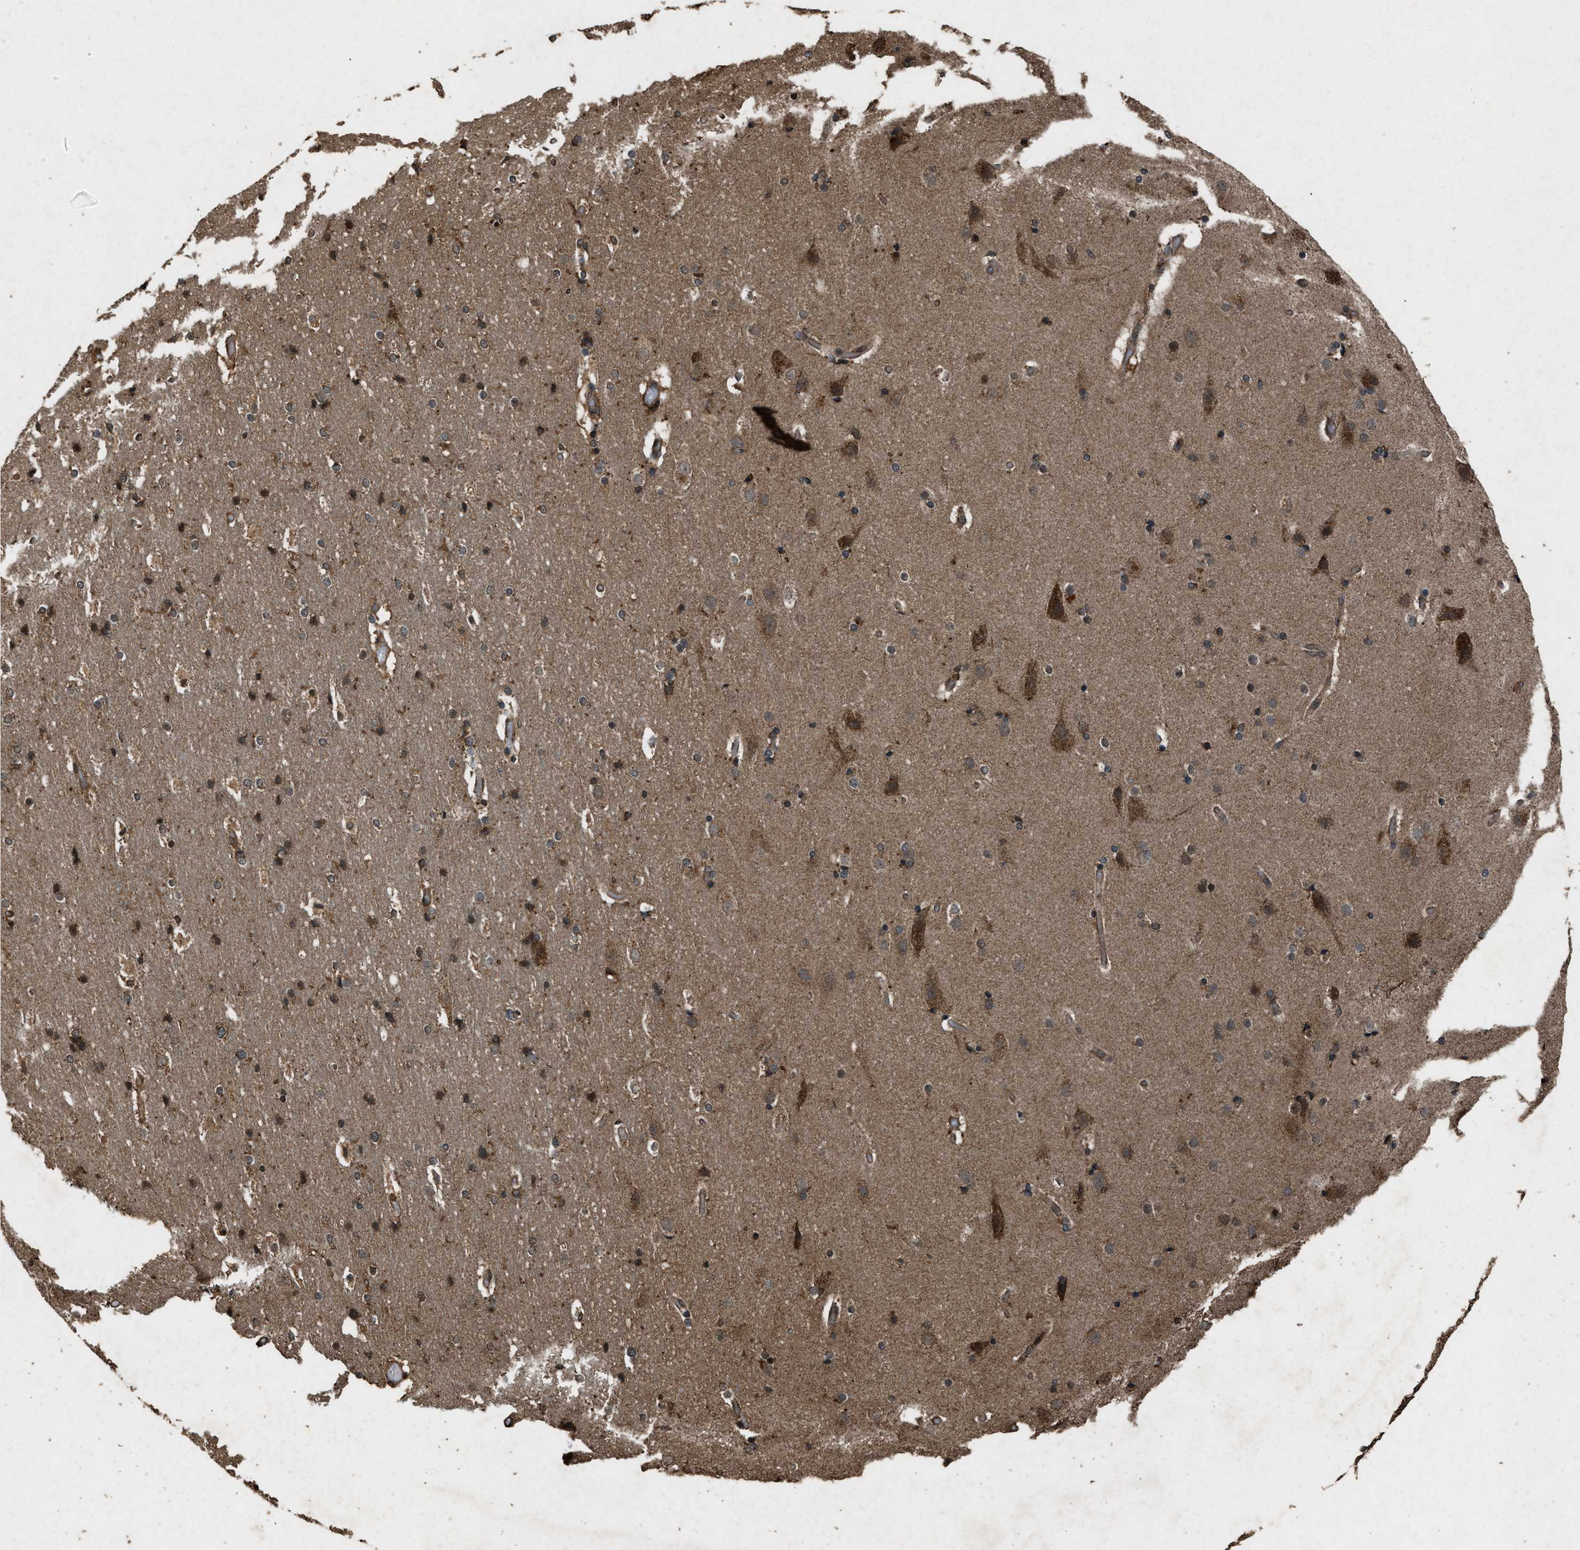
{"staining": {"intensity": "moderate", "quantity": ">75%", "location": "cytoplasmic/membranous"}, "tissue": "cerebral cortex", "cell_type": "Endothelial cells", "image_type": "normal", "snomed": [{"axis": "morphology", "description": "Normal tissue, NOS"}, {"axis": "topography", "description": "Cerebral cortex"}], "caption": "DAB (3,3'-diaminobenzidine) immunohistochemical staining of normal cerebral cortex shows moderate cytoplasmic/membranous protein expression in approximately >75% of endothelial cells. (DAB (3,3'-diaminobenzidine) = brown stain, brightfield microscopy at high magnification).", "gene": "OAS1", "patient": {"sex": "male", "age": 57}}